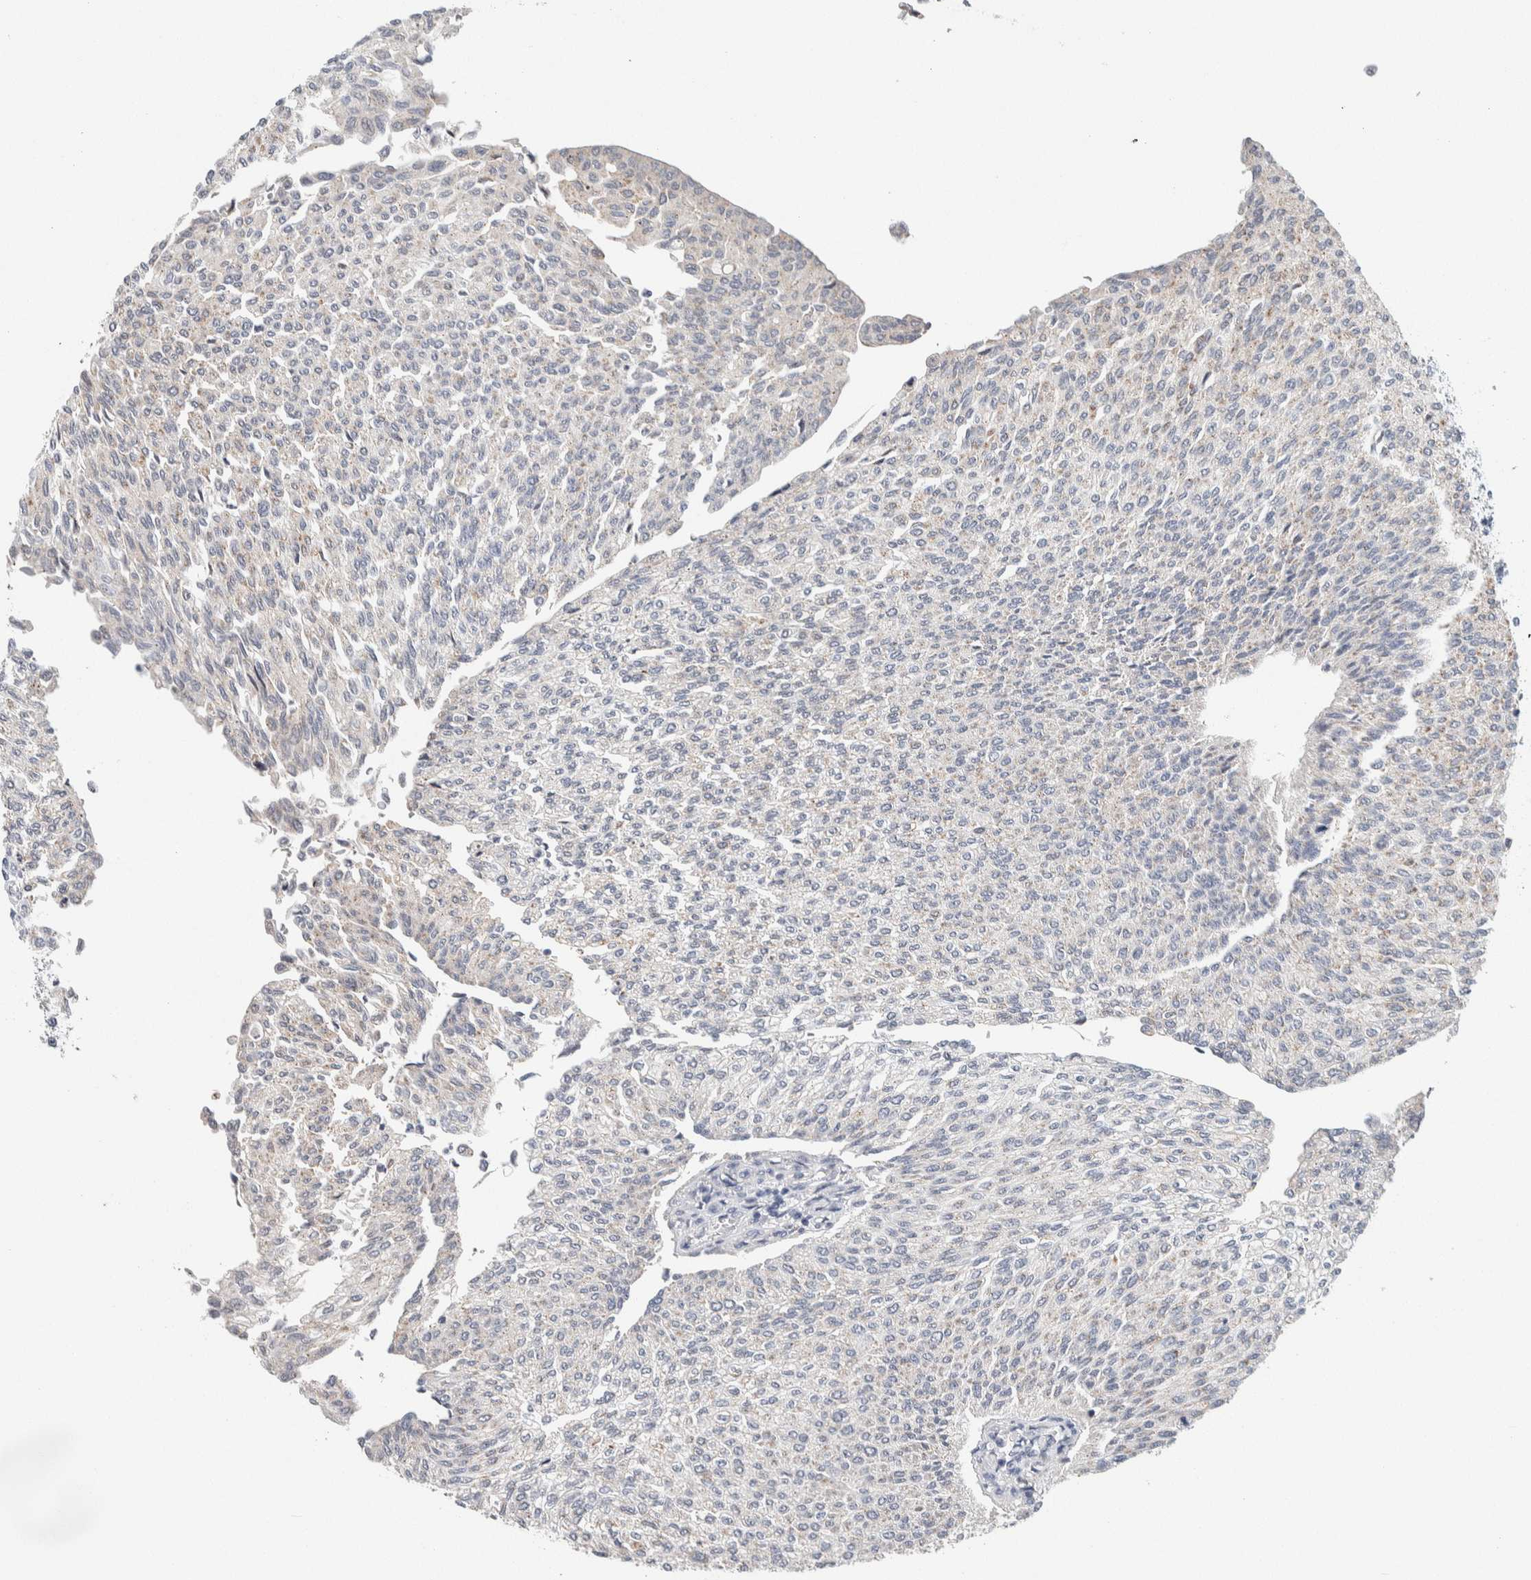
{"staining": {"intensity": "weak", "quantity": "<25%", "location": "cytoplasmic/membranous"}, "tissue": "urothelial cancer", "cell_type": "Tumor cells", "image_type": "cancer", "snomed": [{"axis": "morphology", "description": "Urothelial carcinoma, Low grade"}, {"axis": "topography", "description": "Urinary bladder"}], "caption": "High magnification brightfield microscopy of urothelial carcinoma (low-grade) stained with DAB (brown) and counterstained with hematoxylin (blue): tumor cells show no significant staining. Brightfield microscopy of immunohistochemistry (IHC) stained with DAB (brown) and hematoxylin (blue), captured at high magnification.", "gene": "SCN2A", "patient": {"sex": "female", "age": 79}}